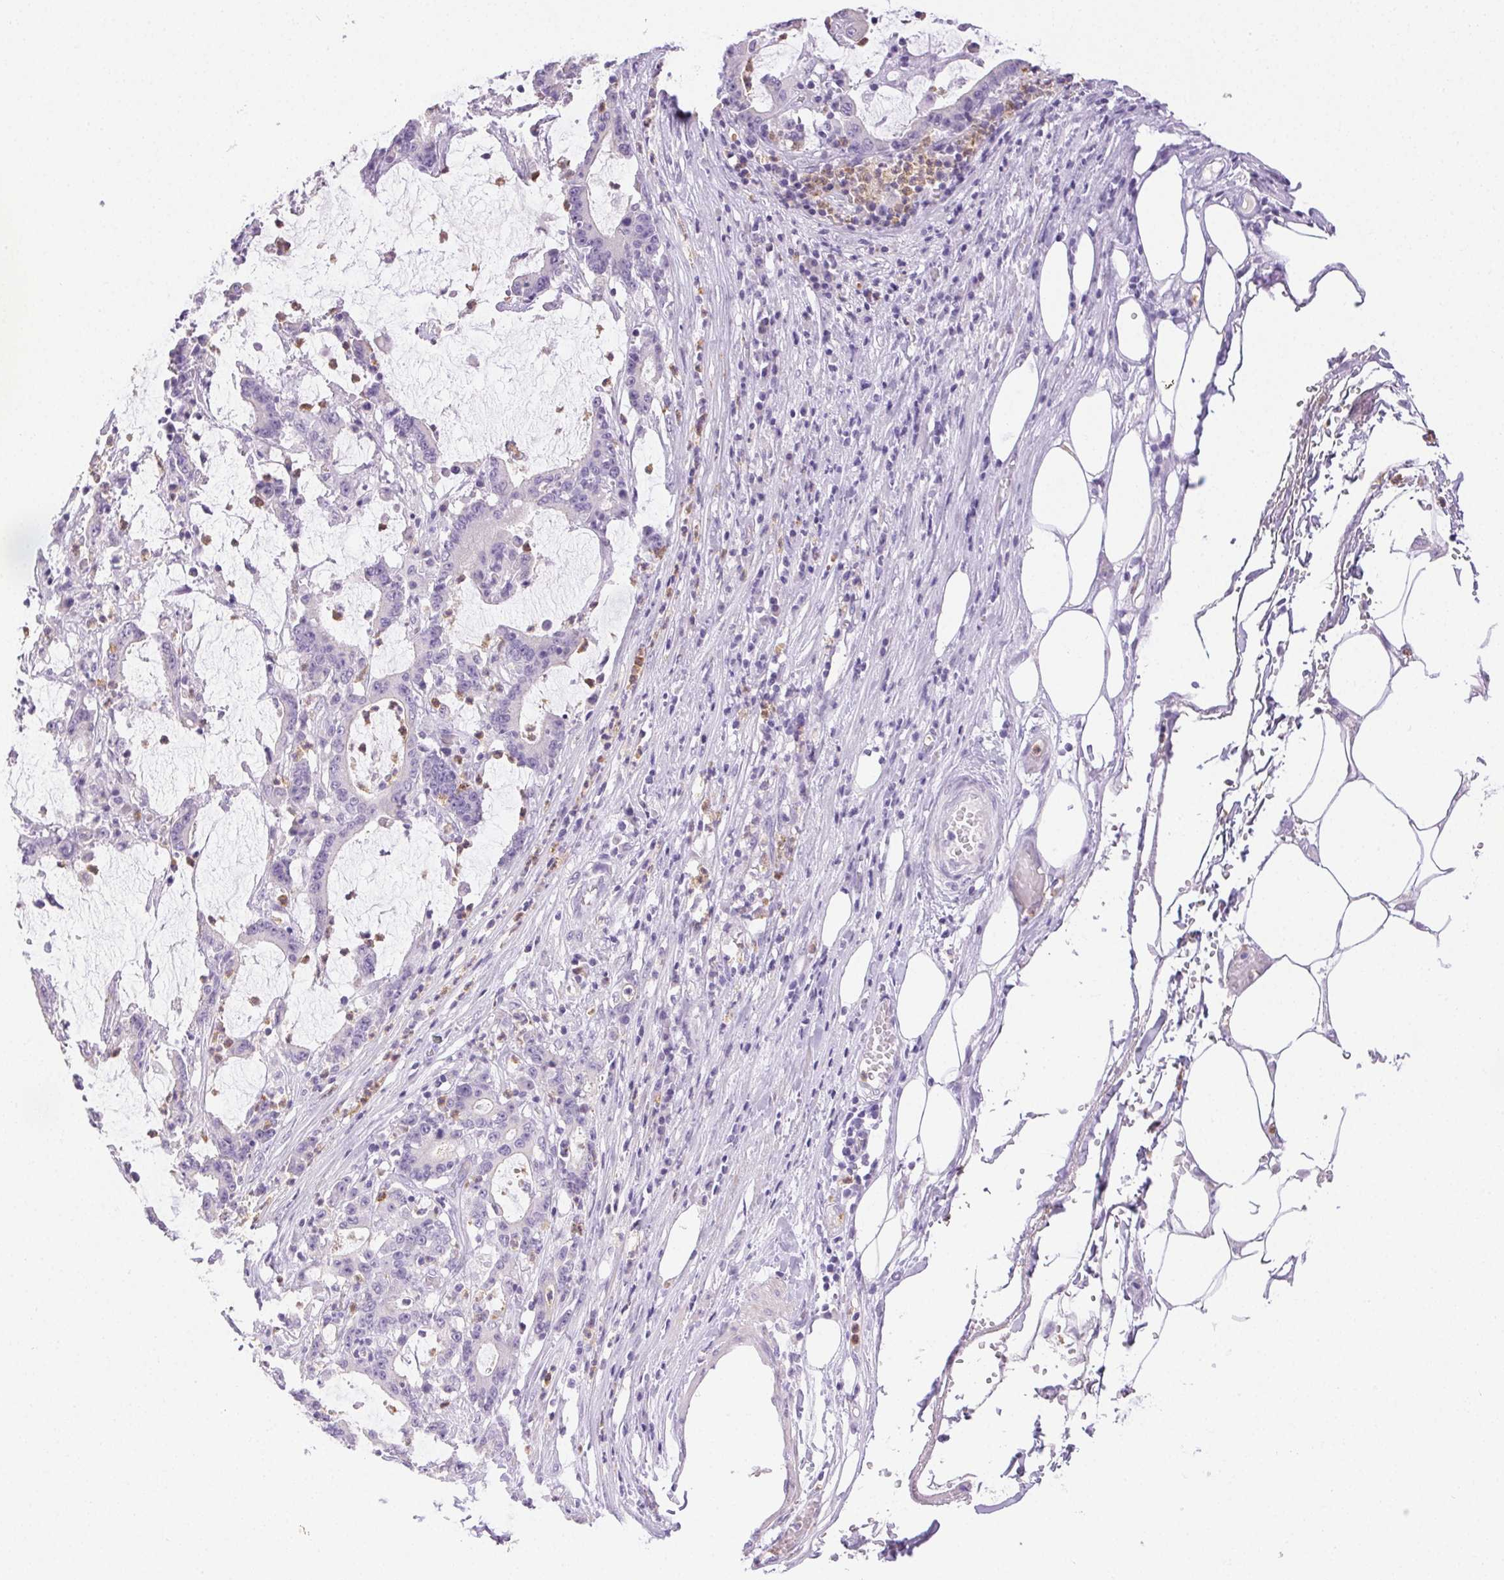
{"staining": {"intensity": "negative", "quantity": "none", "location": "none"}, "tissue": "stomach cancer", "cell_type": "Tumor cells", "image_type": "cancer", "snomed": [{"axis": "morphology", "description": "Adenocarcinoma, NOS"}, {"axis": "topography", "description": "Stomach, upper"}], "caption": "High power microscopy photomicrograph of an IHC image of stomach cancer, revealing no significant positivity in tumor cells.", "gene": "EMX2", "patient": {"sex": "male", "age": 68}}